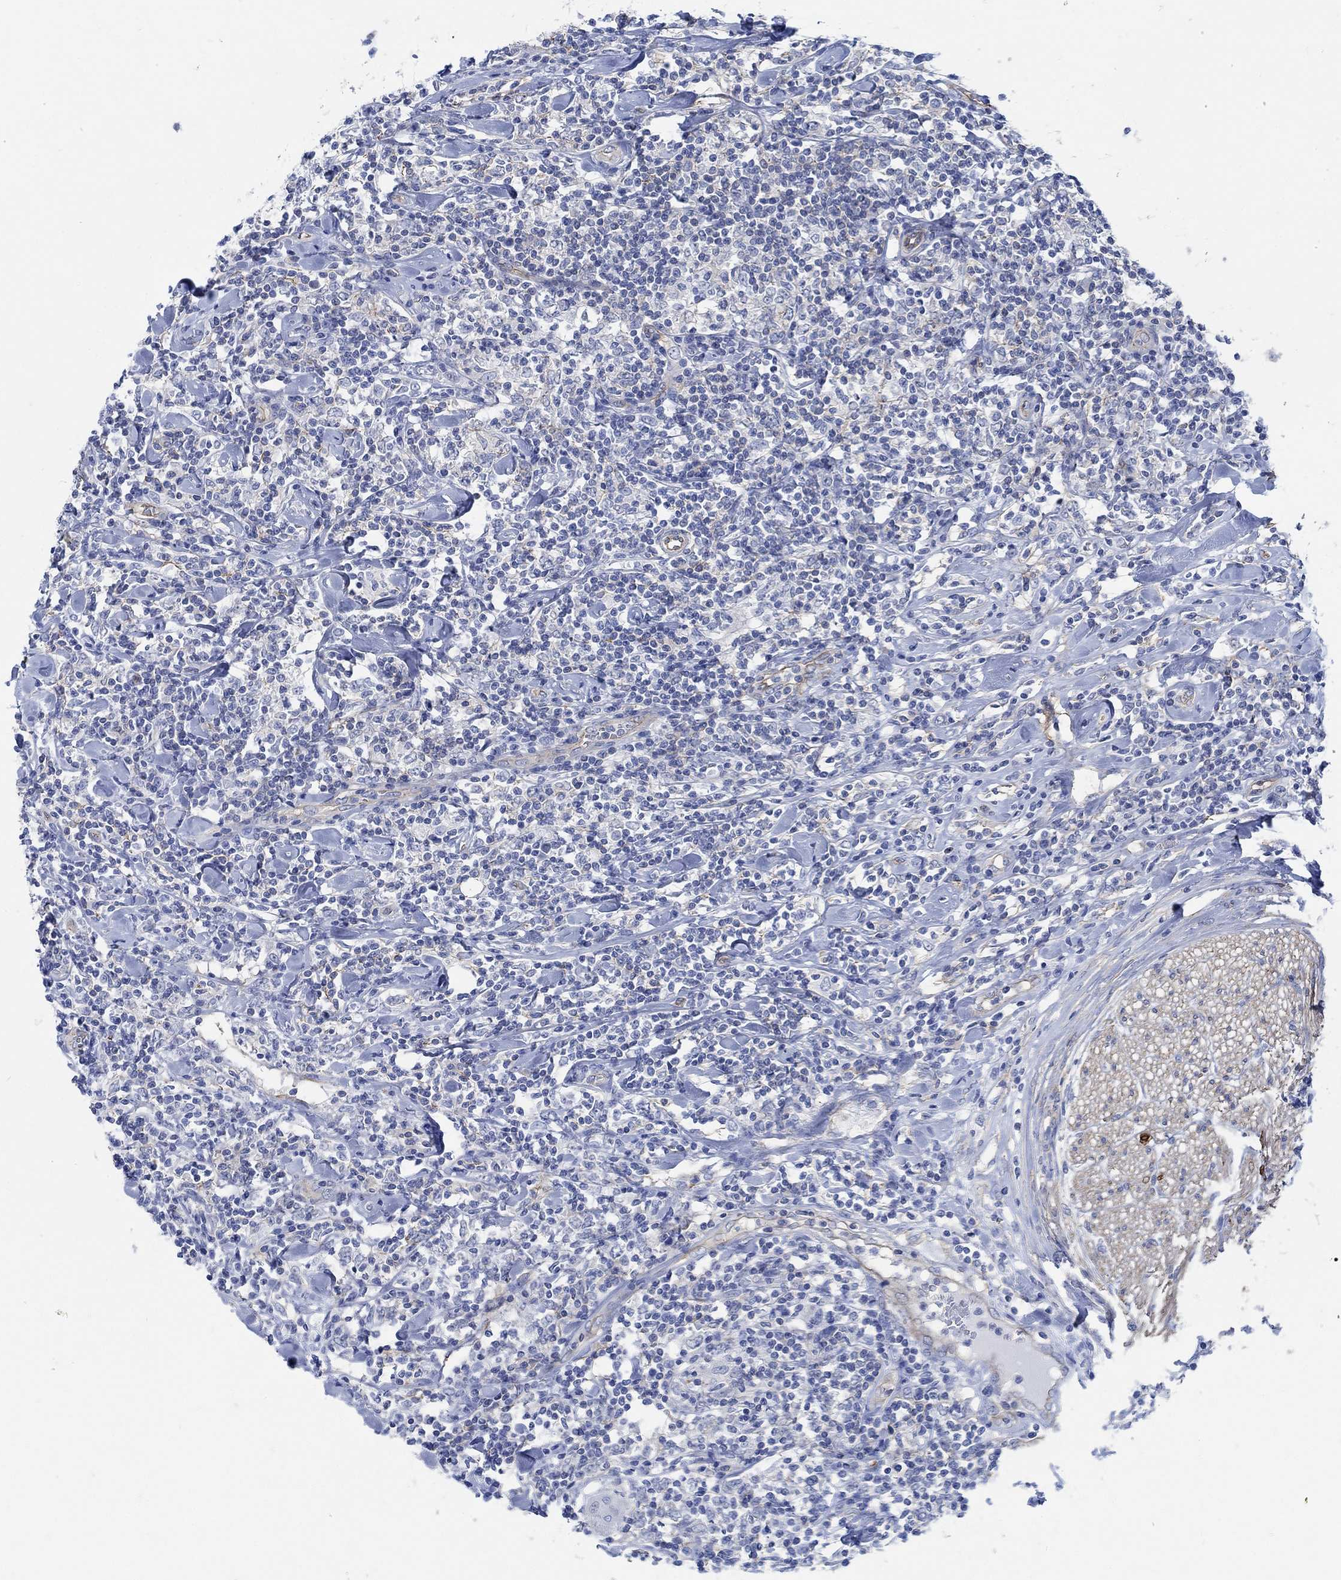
{"staining": {"intensity": "negative", "quantity": "none", "location": "none"}, "tissue": "lymphoma", "cell_type": "Tumor cells", "image_type": "cancer", "snomed": [{"axis": "morphology", "description": "Malignant lymphoma, non-Hodgkin's type, High grade"}, {"axis": "topography", "description": "Lymph node"}], "caption": "IHC of human lymphoma displays no staining in tumor cells.", "gene": "TMEM198", "patient": {"sex": "female", "age": 84}}